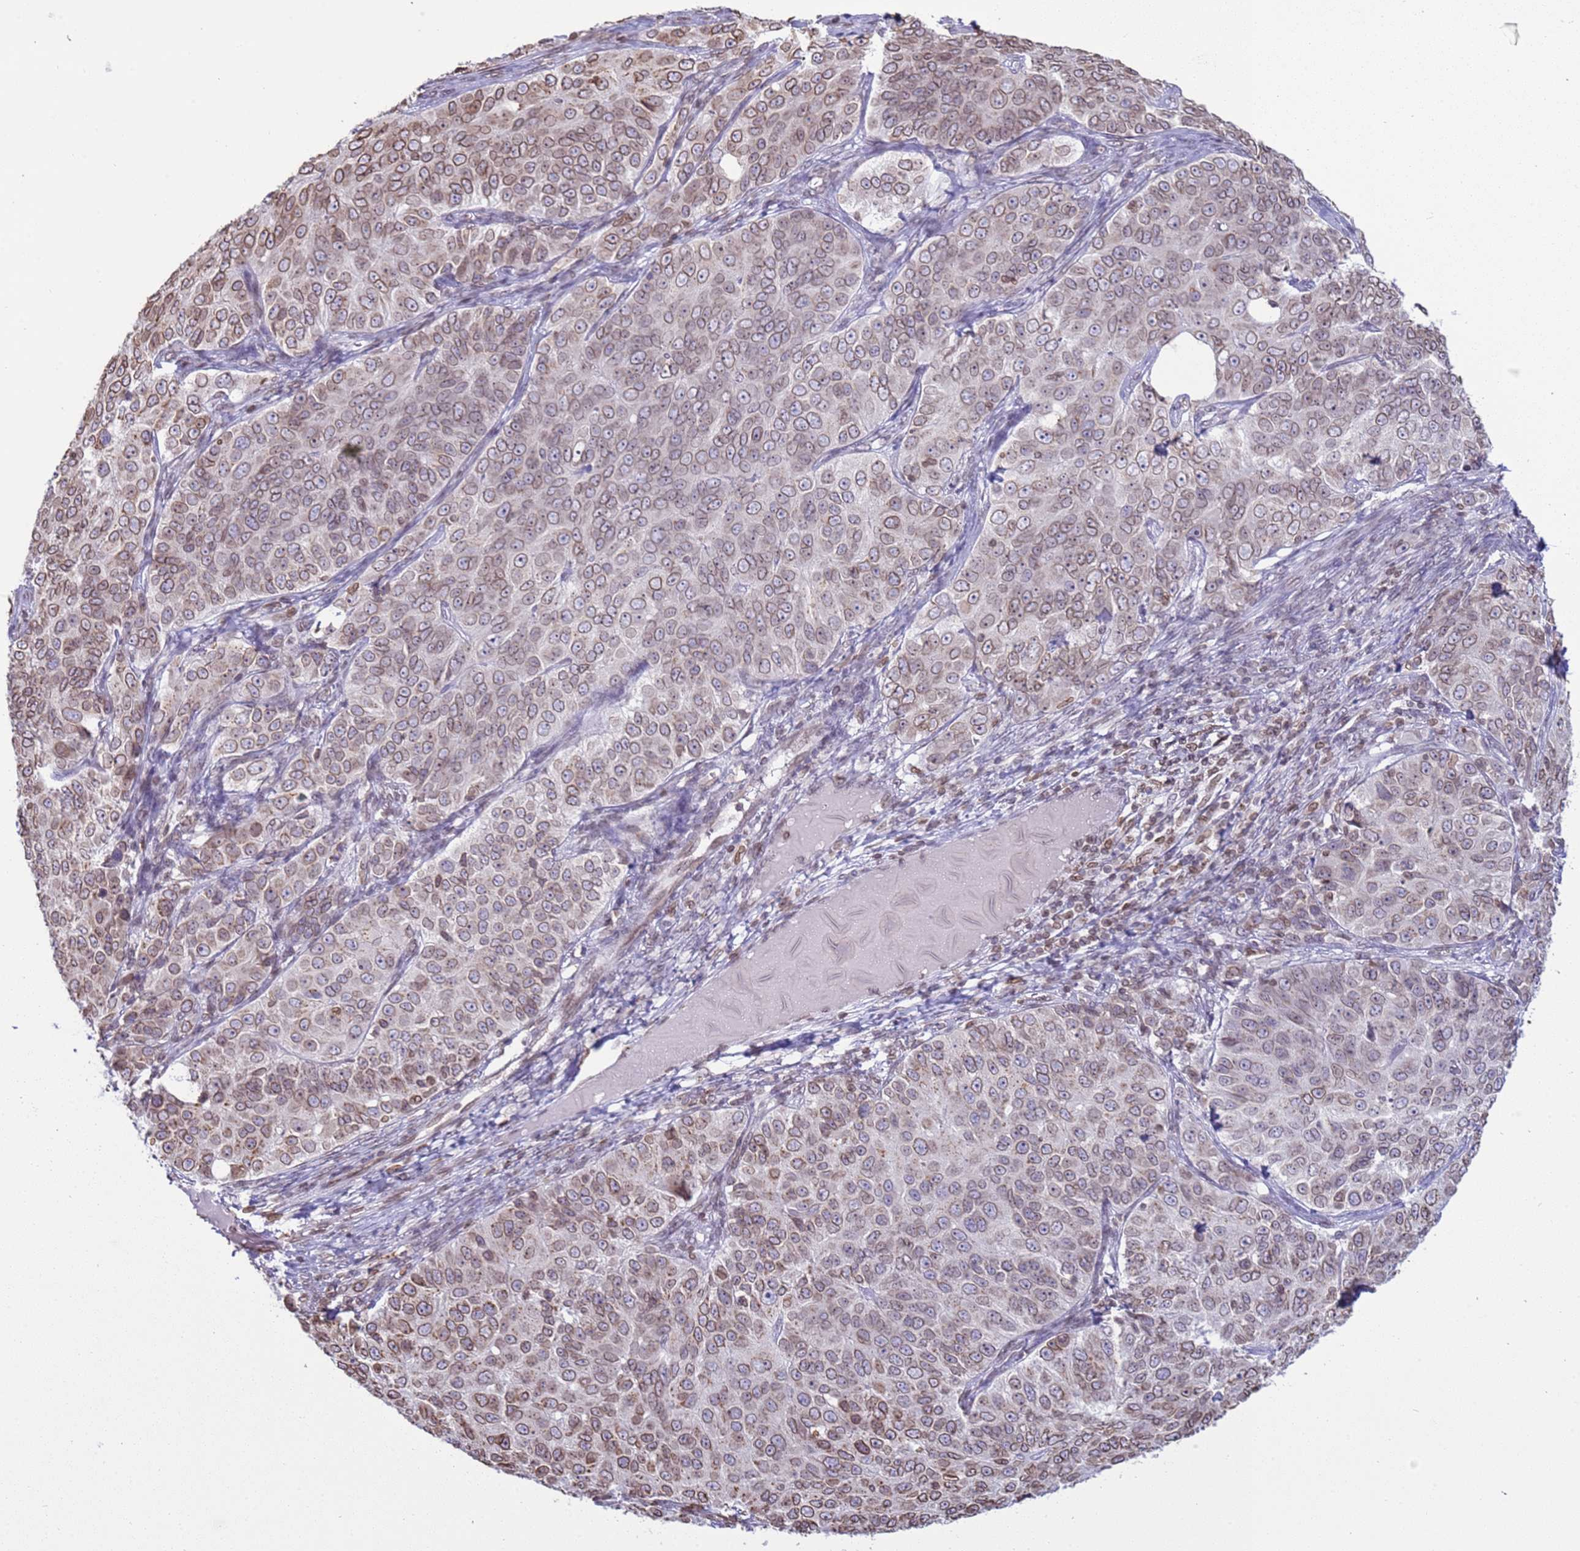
{"staining": {"intensity": "moderate", "quantity": ">75%", "location": "cytoplasmic/membranous,nuclear"}, "tissue": "ovarian cancer", "cell_type": "Tumor cells", "image_type": "cancer", "snomed": [{"axis": "morphology", "description": "Carcinoma, endometroid"}, {"axis": "topography", "description": "Ovary"}], "caption": "Ovarian cancer tissue displays moderate cytoplasmic/membranous and nuclear staining in about >75% of tumor cells, visualized by immunohistochemistry.", "gene": "DHX37", "patient": {"sex": "female", "age": 51}}